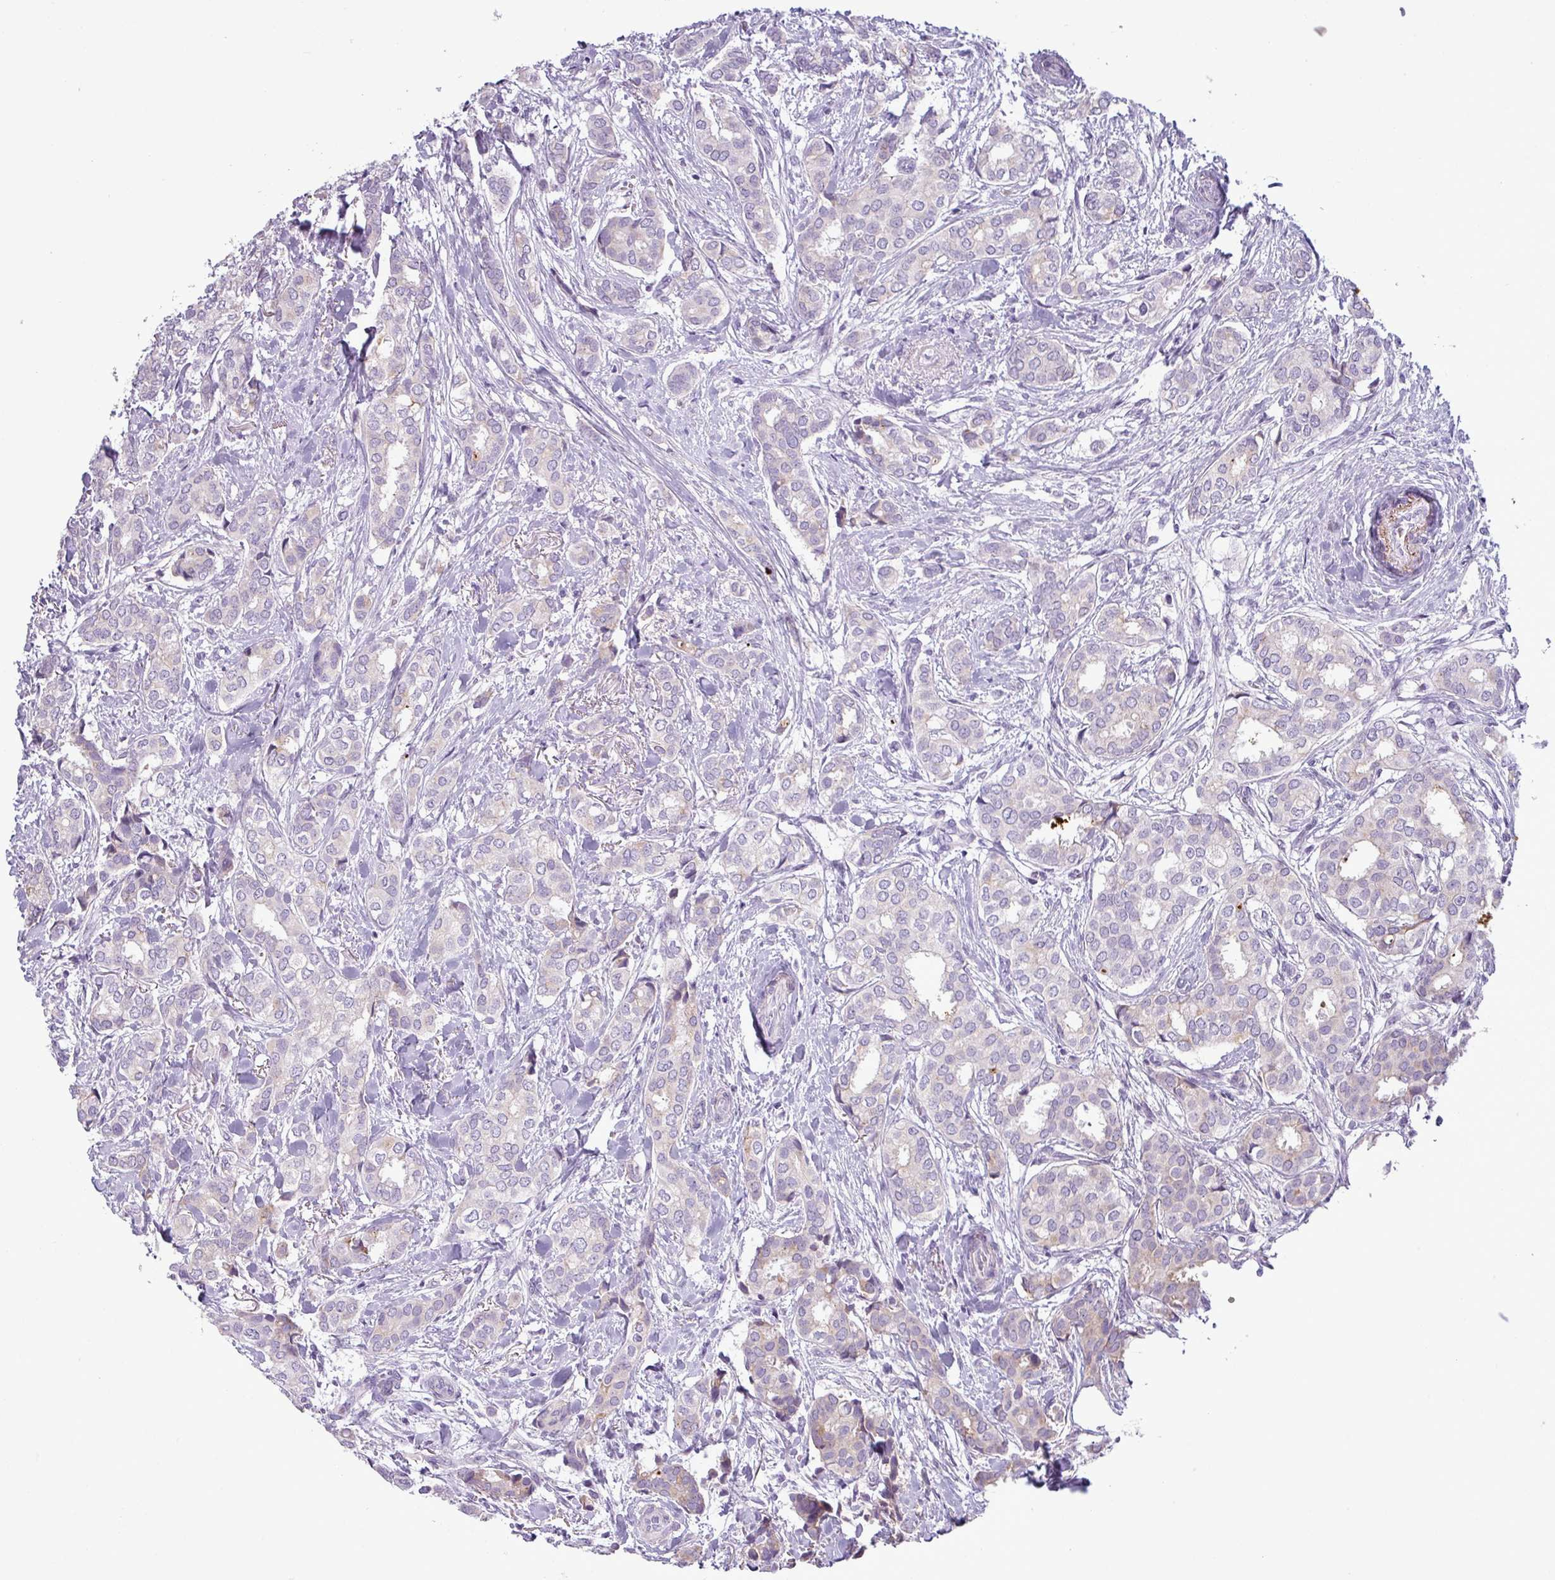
{"staining": {"intensity": "negative", "quantity": "none", "location": "none"}, "tissue": "breast cancer", "cell_type": "Tumor cells", "image_type": "cancer", "snomed": [{"axis": "morphology", "description": "Duct carcinoma"}, {"axis": "topography", "description": "Breast"}], "caption": "Immunohistochemical staining of human breast cancer demonstrates no significant staining in tumor cells.", "gene": "C4B", "patient": {"sex": "female", "age": 73}}